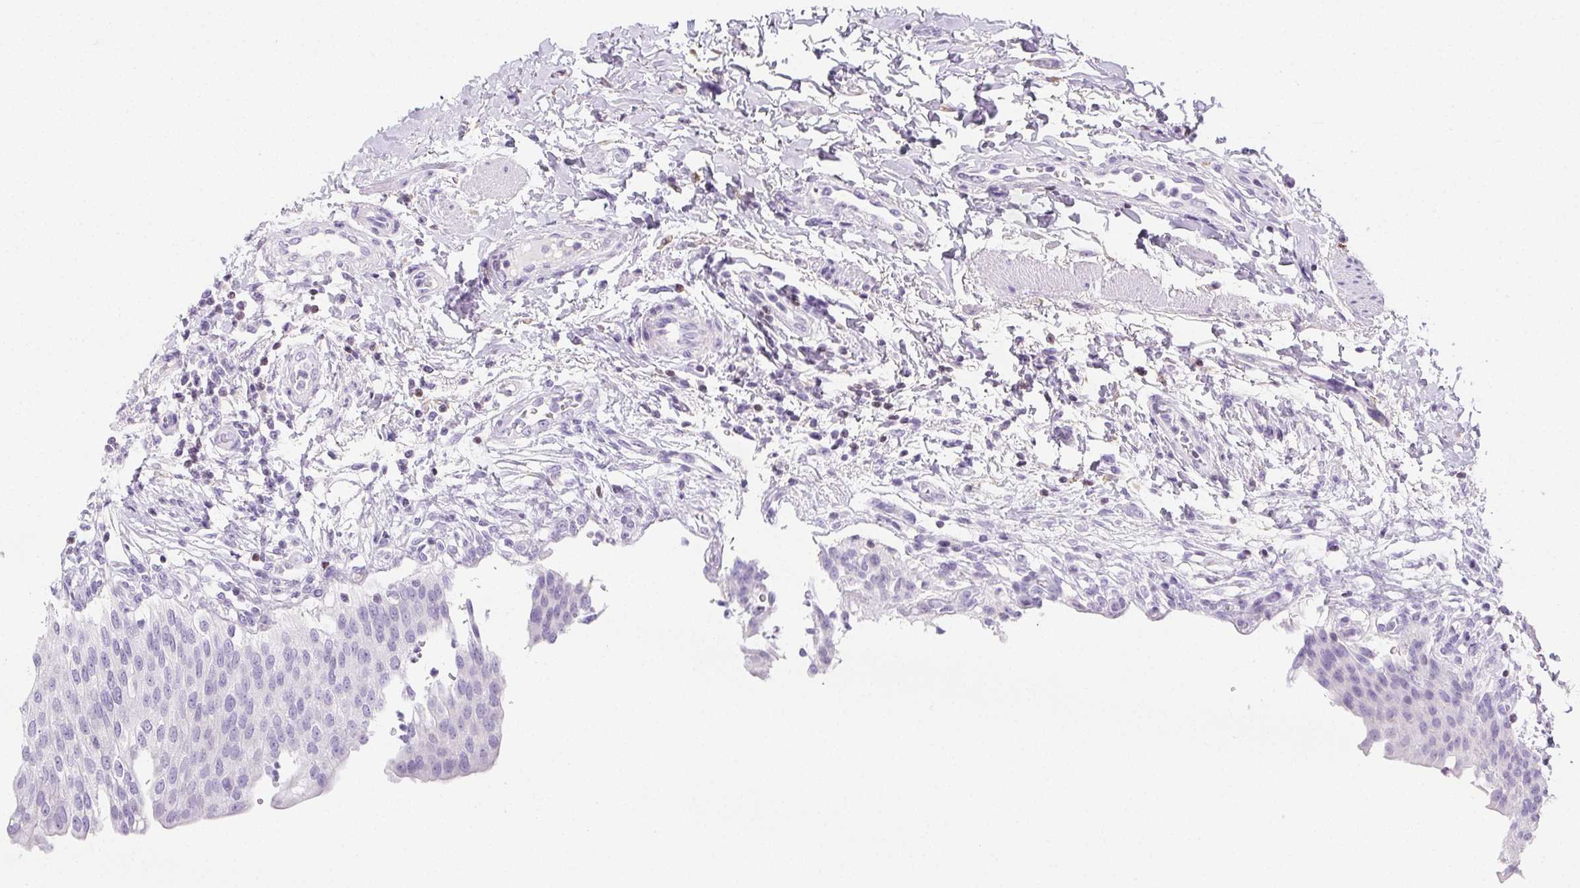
{"staining": {"intensity": "negative", "quantity": "none", "location": "none"}, "tissue": "urinary bladder", "cell_type": "Urothelial cells", "image_type": "normal", "snomed": [{"axis": "morphology", "description": "Normal tissue, NOS"}, {"axis": "topography", "description": "Urinary bladder"}, {"axis": "topography", "description": "Peripheral nerve tissue"}], "caption": "IHC of normal urinary bladder displays no expression in urothelial cells.", "gene": "BEND2", "patient": {"sex": "female", "age": 60}}